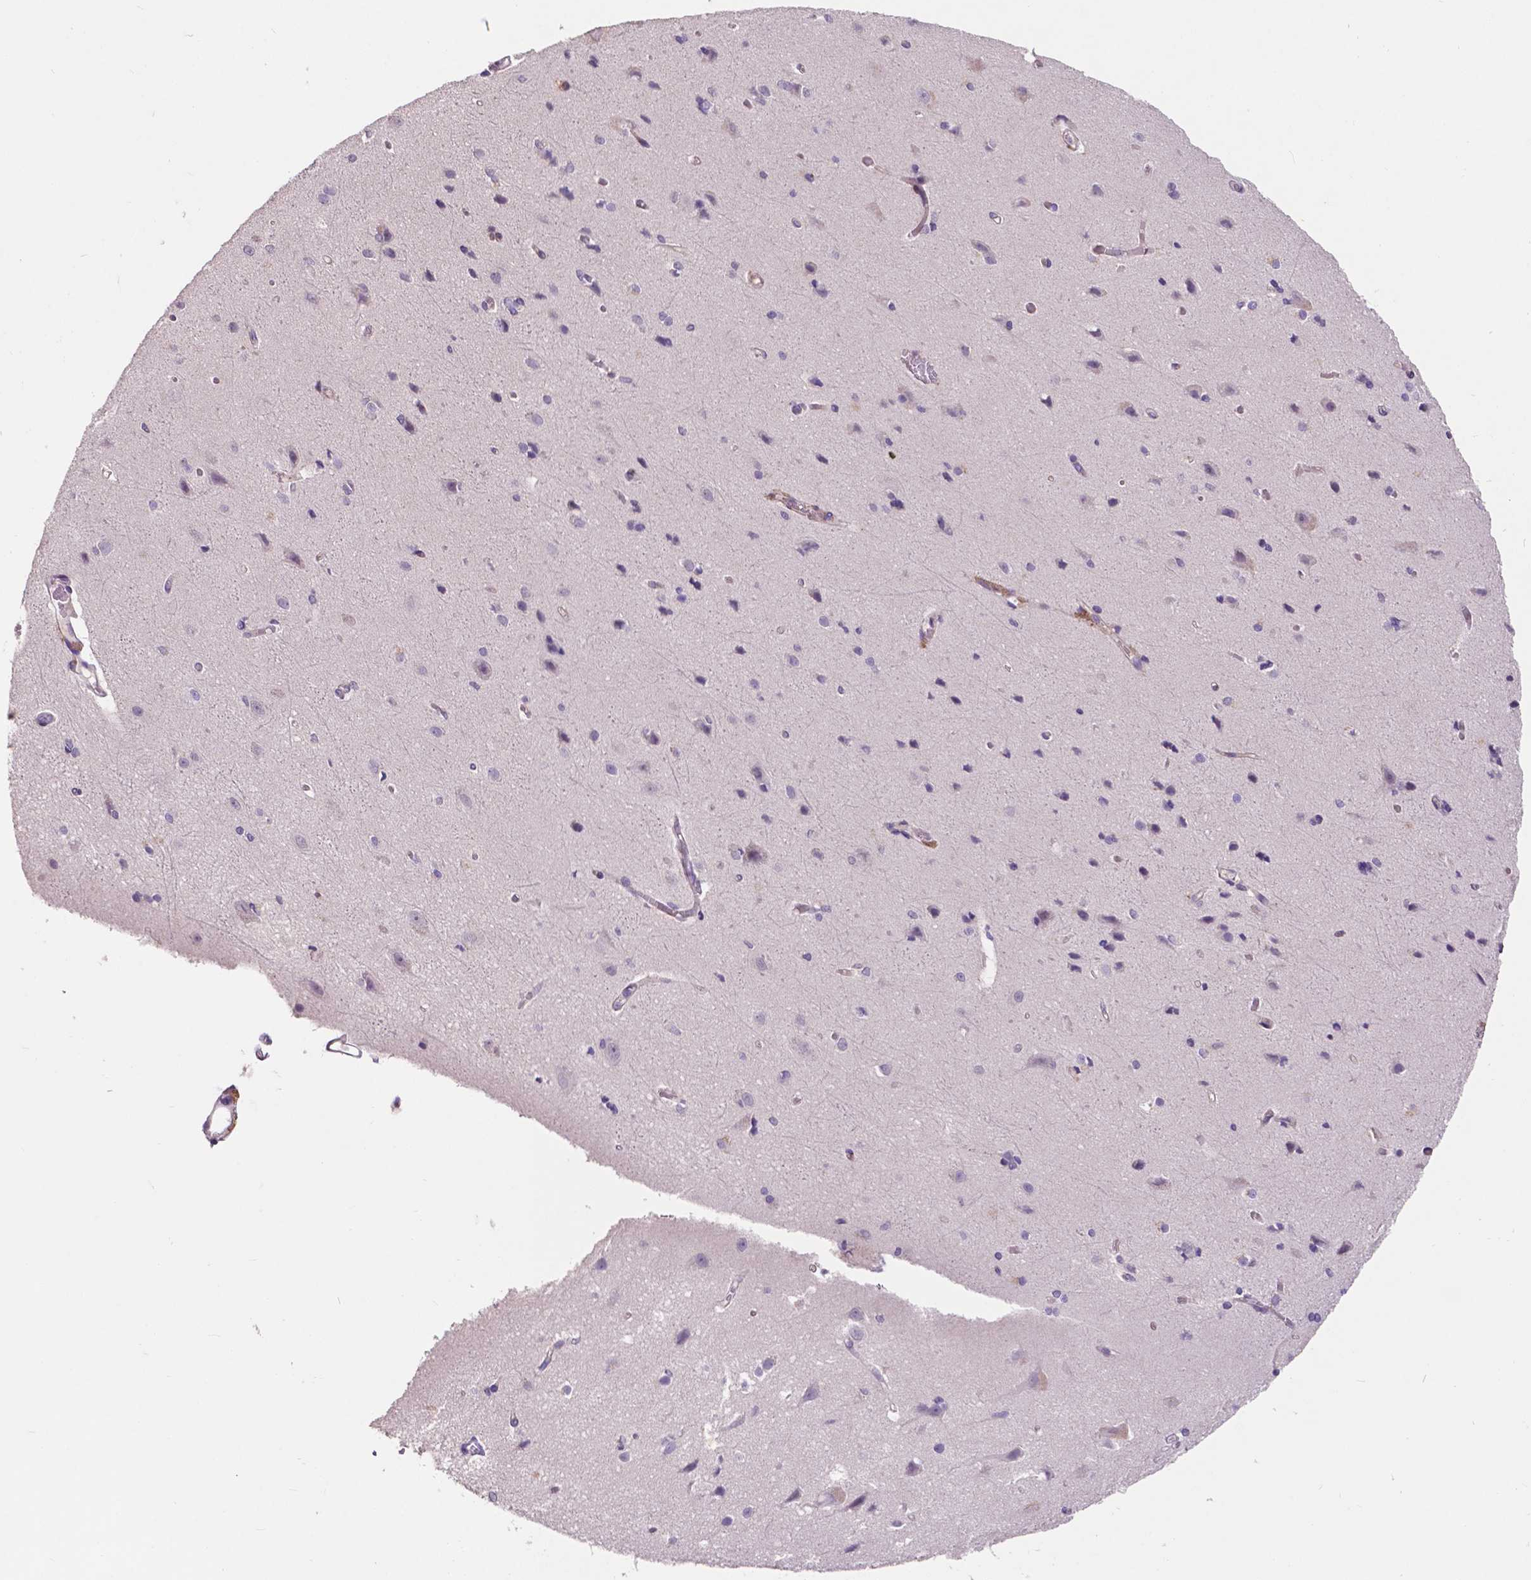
{"staining": {"intensity": "negative", "quantity": "none", "location": "none"}, "tissue": "cerebral cortex", "cell_type": "Endothelial cells", "image_type": "normal", "snomed": [{"axis": "morphology", "description": "Normal tissue, NOS"}, {"axis": "topography", "description": "Cerebral cortex"}], "caption": "This is a histopathology image of immunohistochemistry staining of benign cerebral cortex, which shows no expression in endothelial cells.", "gene": "PLSCR1", "patient": {"sex": "male", "age": 37}}